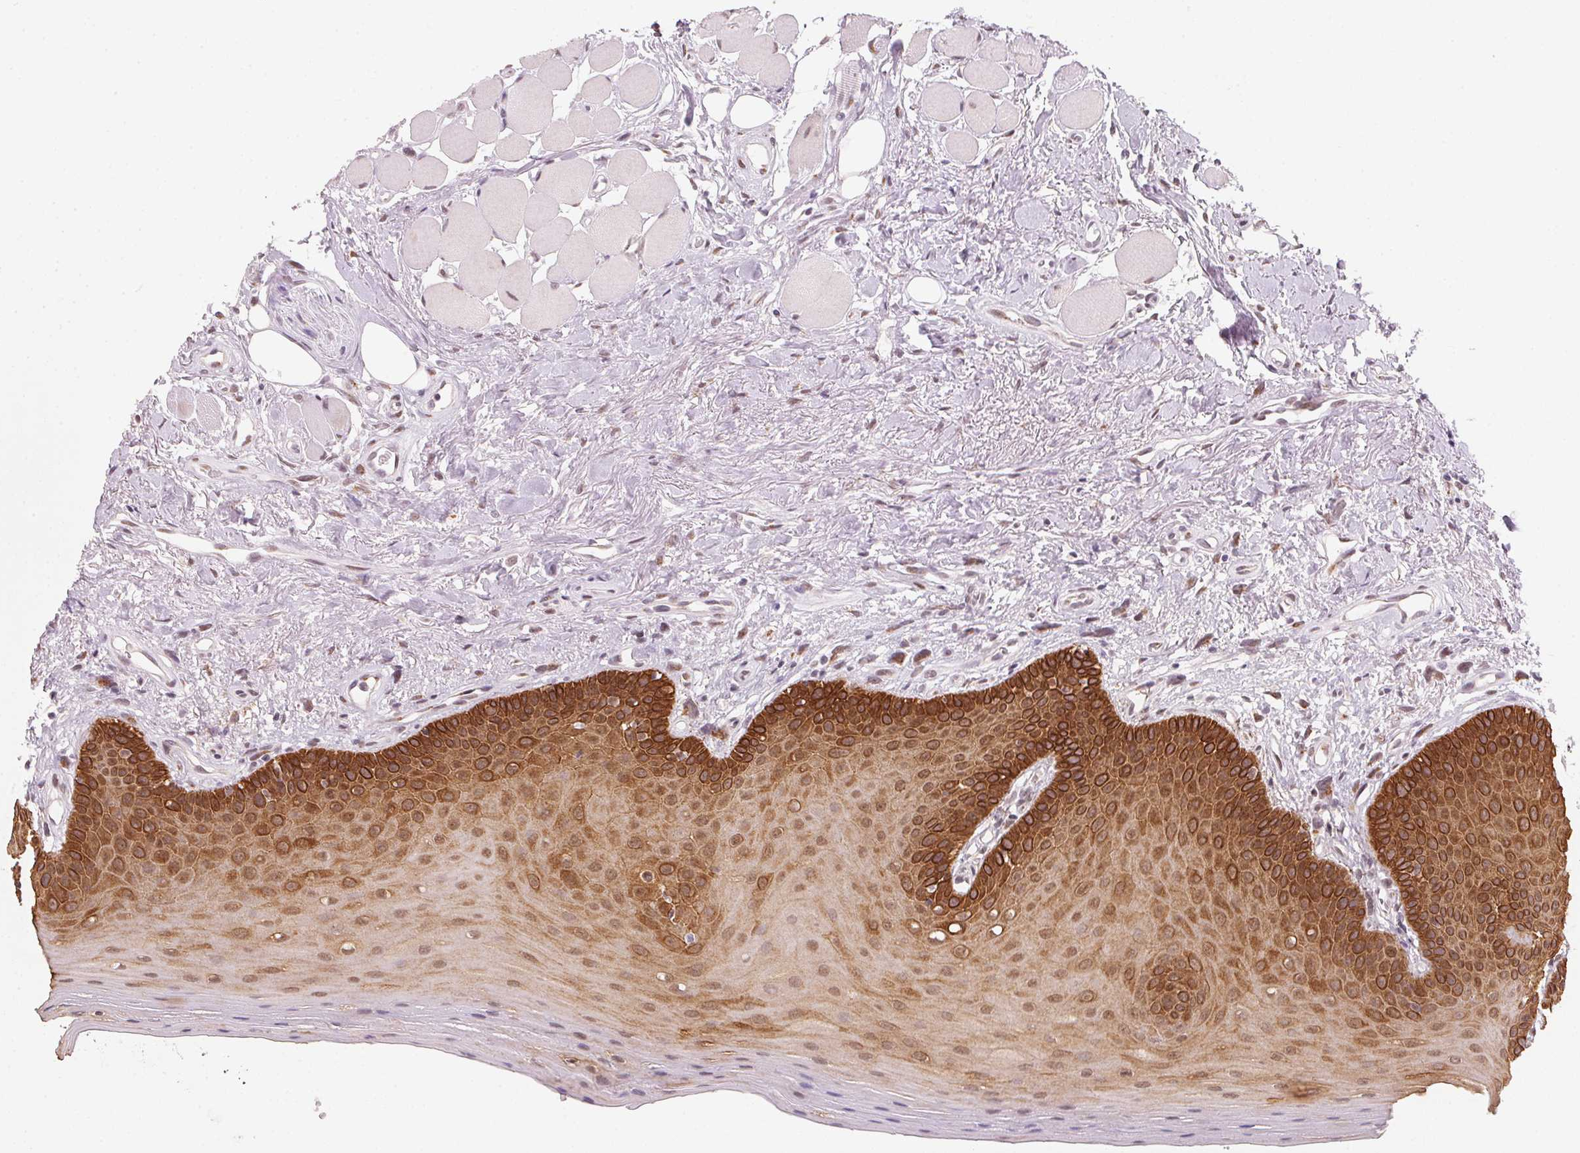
{"staining": {"intensity": "strong", "quantity": ">75%", "location": "cytoplasmic/membranous"}, "tissue": "oral mucosa", "cell_type": "Squamous epithelial cells", "image_type": "normal", "snomed": [{"axis": "morphology", "description": "Normal tissue, NOS"}, {"axis": "morphology", "description": "Normal morphology"}, {"axis": "topography", "description": "Oral tissue"}], "caption": "Approximately >75% of squamous epithelial cells in normal human oral mucosa show strong cytoplasmic/membranous protein expression as visualized by brown immunohistochemical staining.", "gene": "RAB22A", "patient": {"sex": "female", "age": 76}}